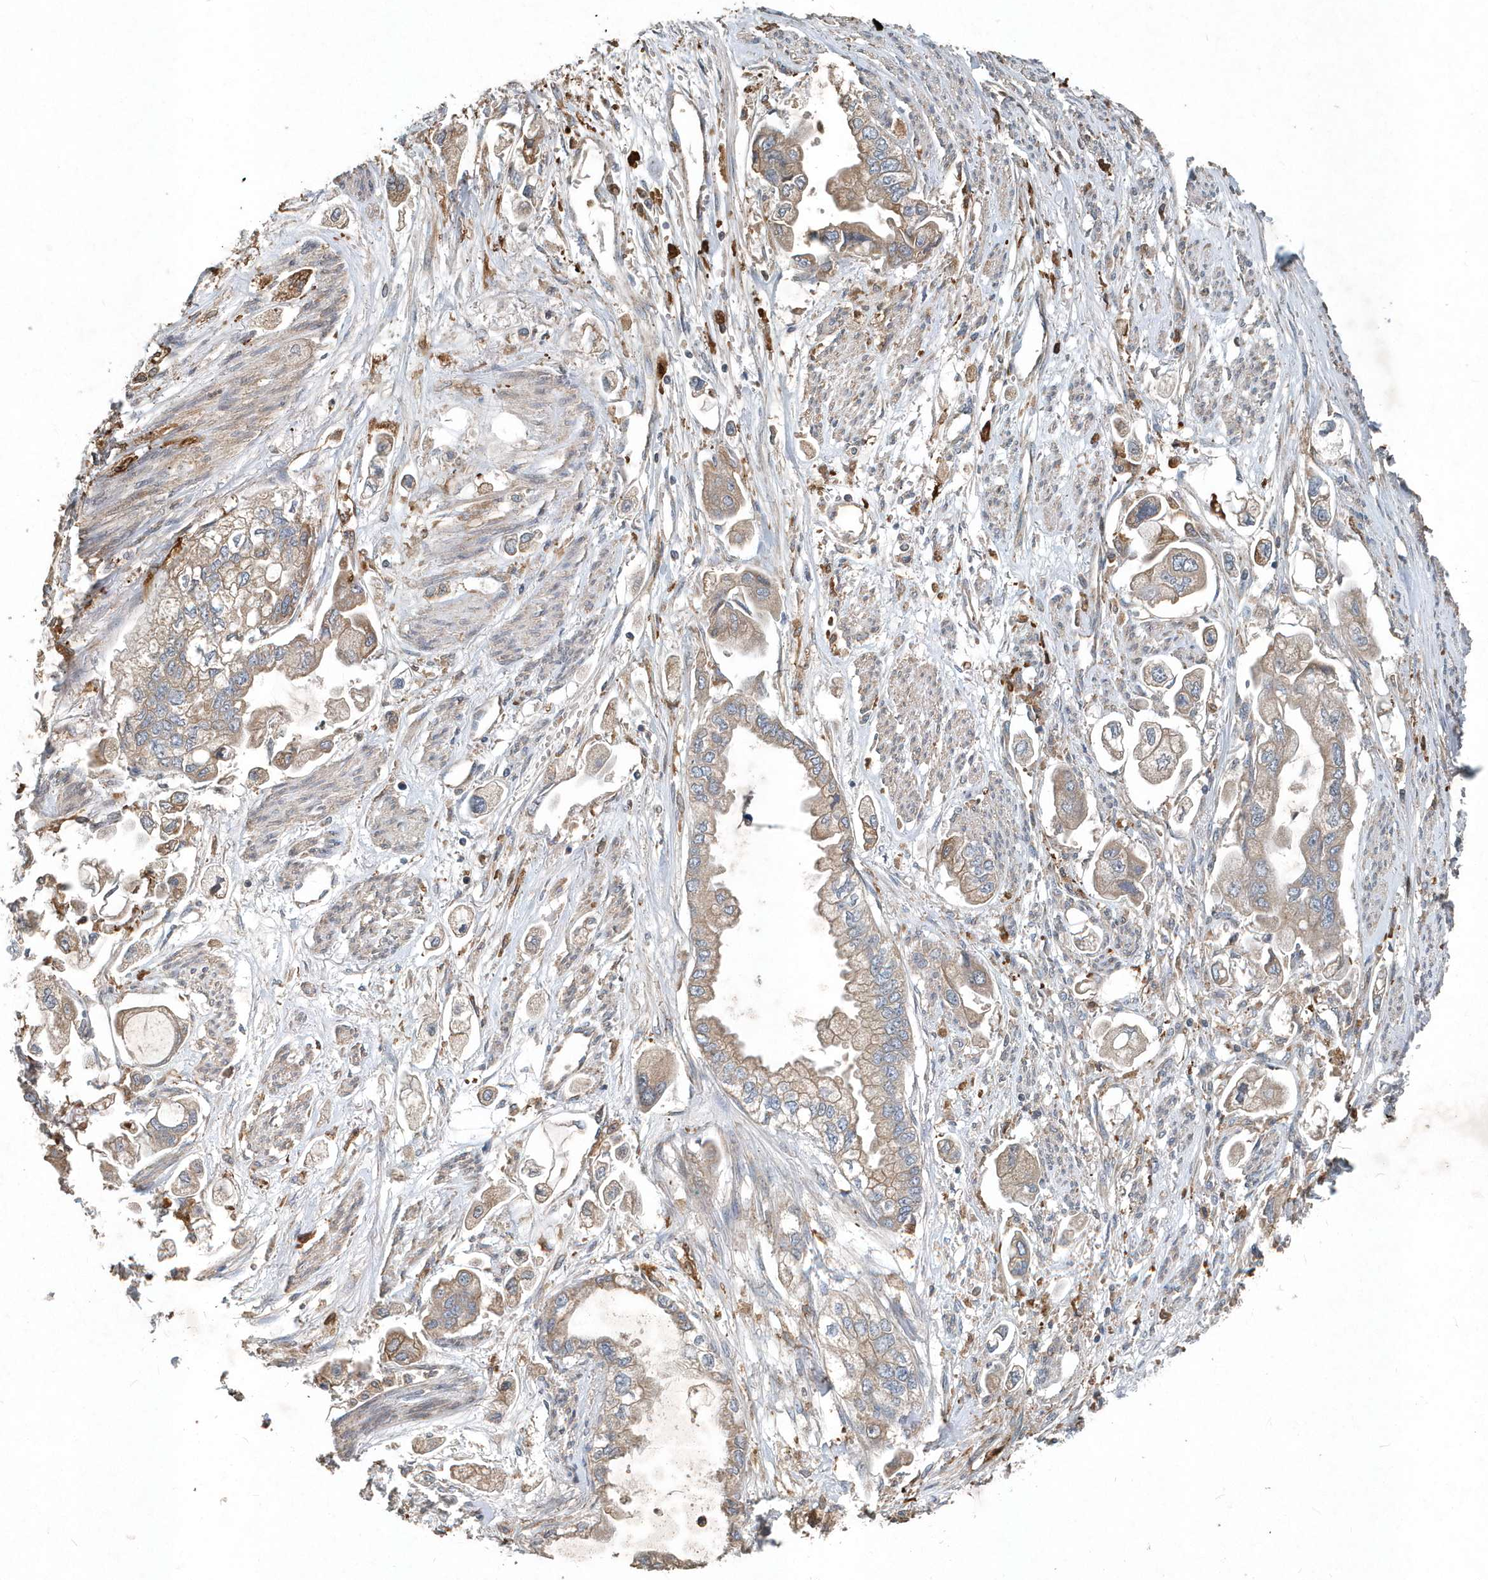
{"staining": {"intensity": "moderate", "quantity": "25%-75%", "location": "cytoplasmic/membranous"}, "tissue": "stomach cancer", "cell_type": "Tumor cells", "image_type": "cancer", "snomed": [{"axis": "morphology", "description": "Adenocarcinoma, NOS"}, {"axis": "topography", "description": "Stomach"}], "caption": "Tumor cells demonstrate medium levels of moderate cytoplasmic/membranous expression in about 25%-75% of cells in human stomach adenocarcinoma.", "gene": "SCFD2", "patient": {"sex": "male", "age": 62}}